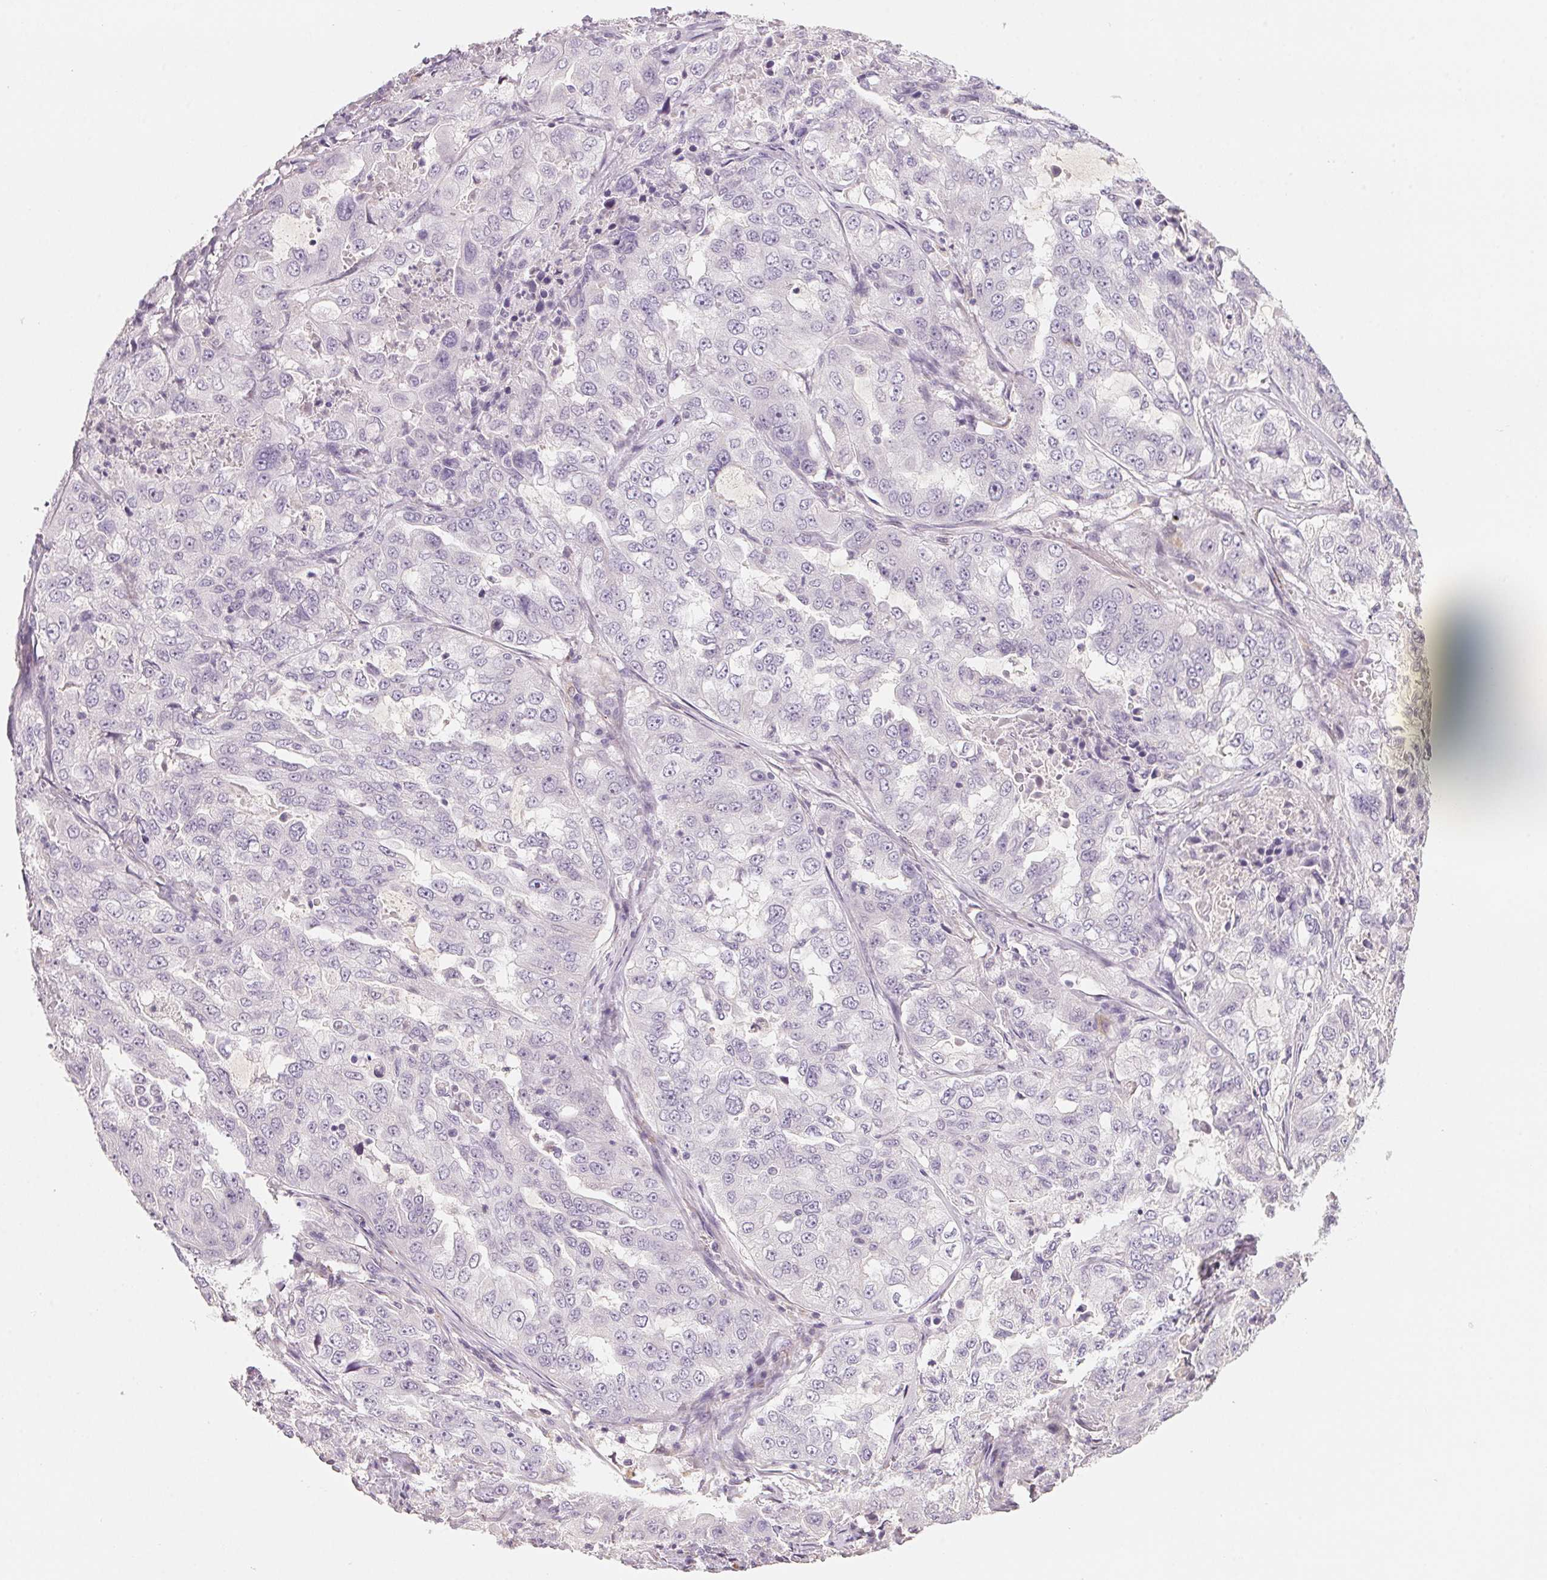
{"staining": {"intensity": "negative", "quantity": "none", "location": "none"}, "tissue": "lung cancer", "cell_type": "Tumor cells", "image_type": "cancer", "snomed": [{"axis": "morphology", "description": "Adenocarcinoma, NOS"}, {"axis": "topography", "description": "Lung"}], "caption": "Human lung cancer stained for a protein using immunohistochemistry (IHC) demonstrates no positivity in tumor cells.", "gene": "TREH", "patient": {"sex": "female", "age": 61}}